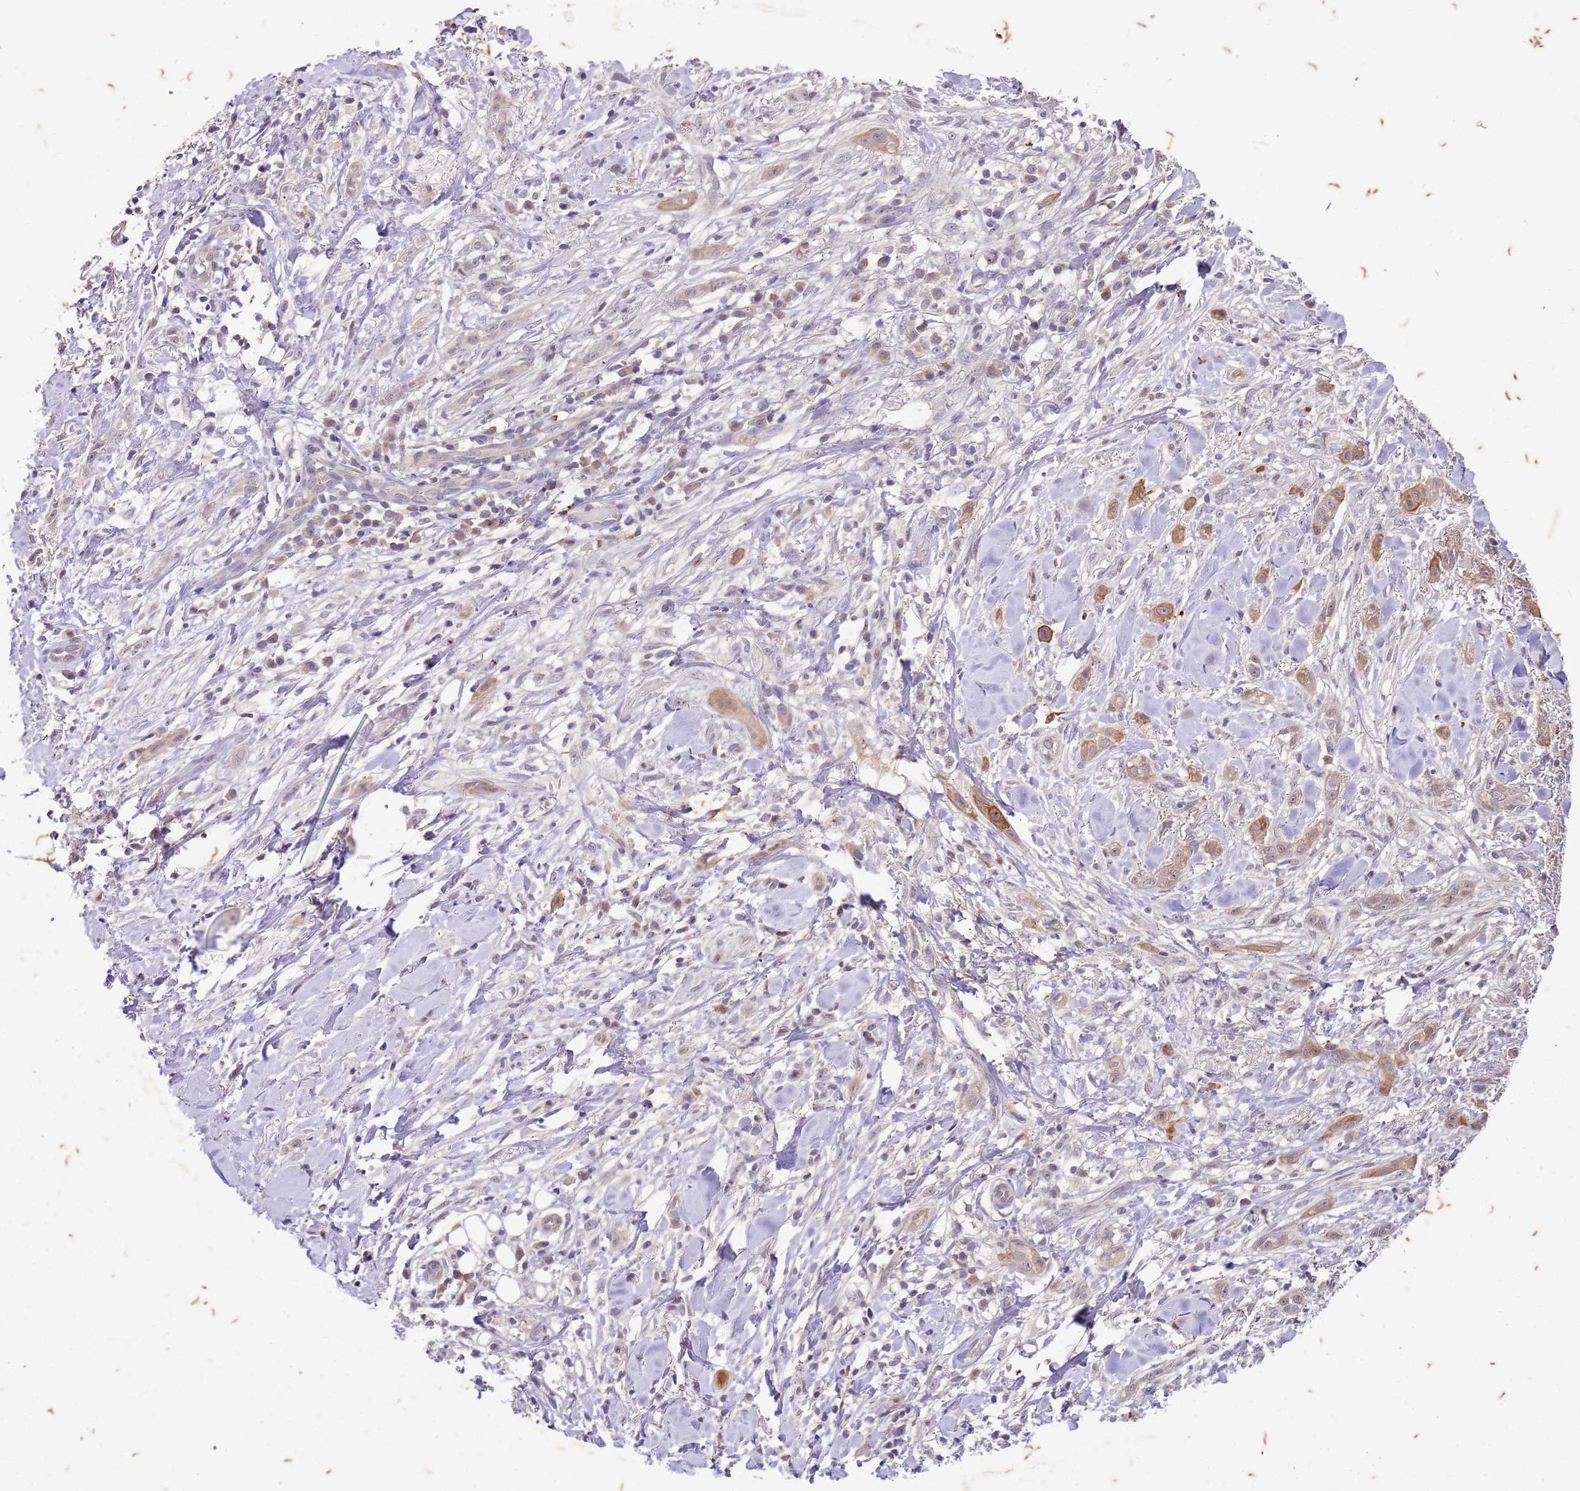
{"staining": {"intensity": "moderate", "quantity": "25%-75%", "location": "cytoplasmic/membranous"}, "tissue": "skin cancer", "cell_type": "Tumor cells", "image_type": "cancer", "snomed": [{"axis": "morphology", "description": "Basal cell carcinoma"}, {"axis": "topography", "description": "Skin"}], "caption": "A brown stain highlights moderate cytoplasmic/membranous positivity of a protein in skin cancer tumor cells.", "gene": "RAPGEF3", "patient": {"sex": "male", "age": 72}}